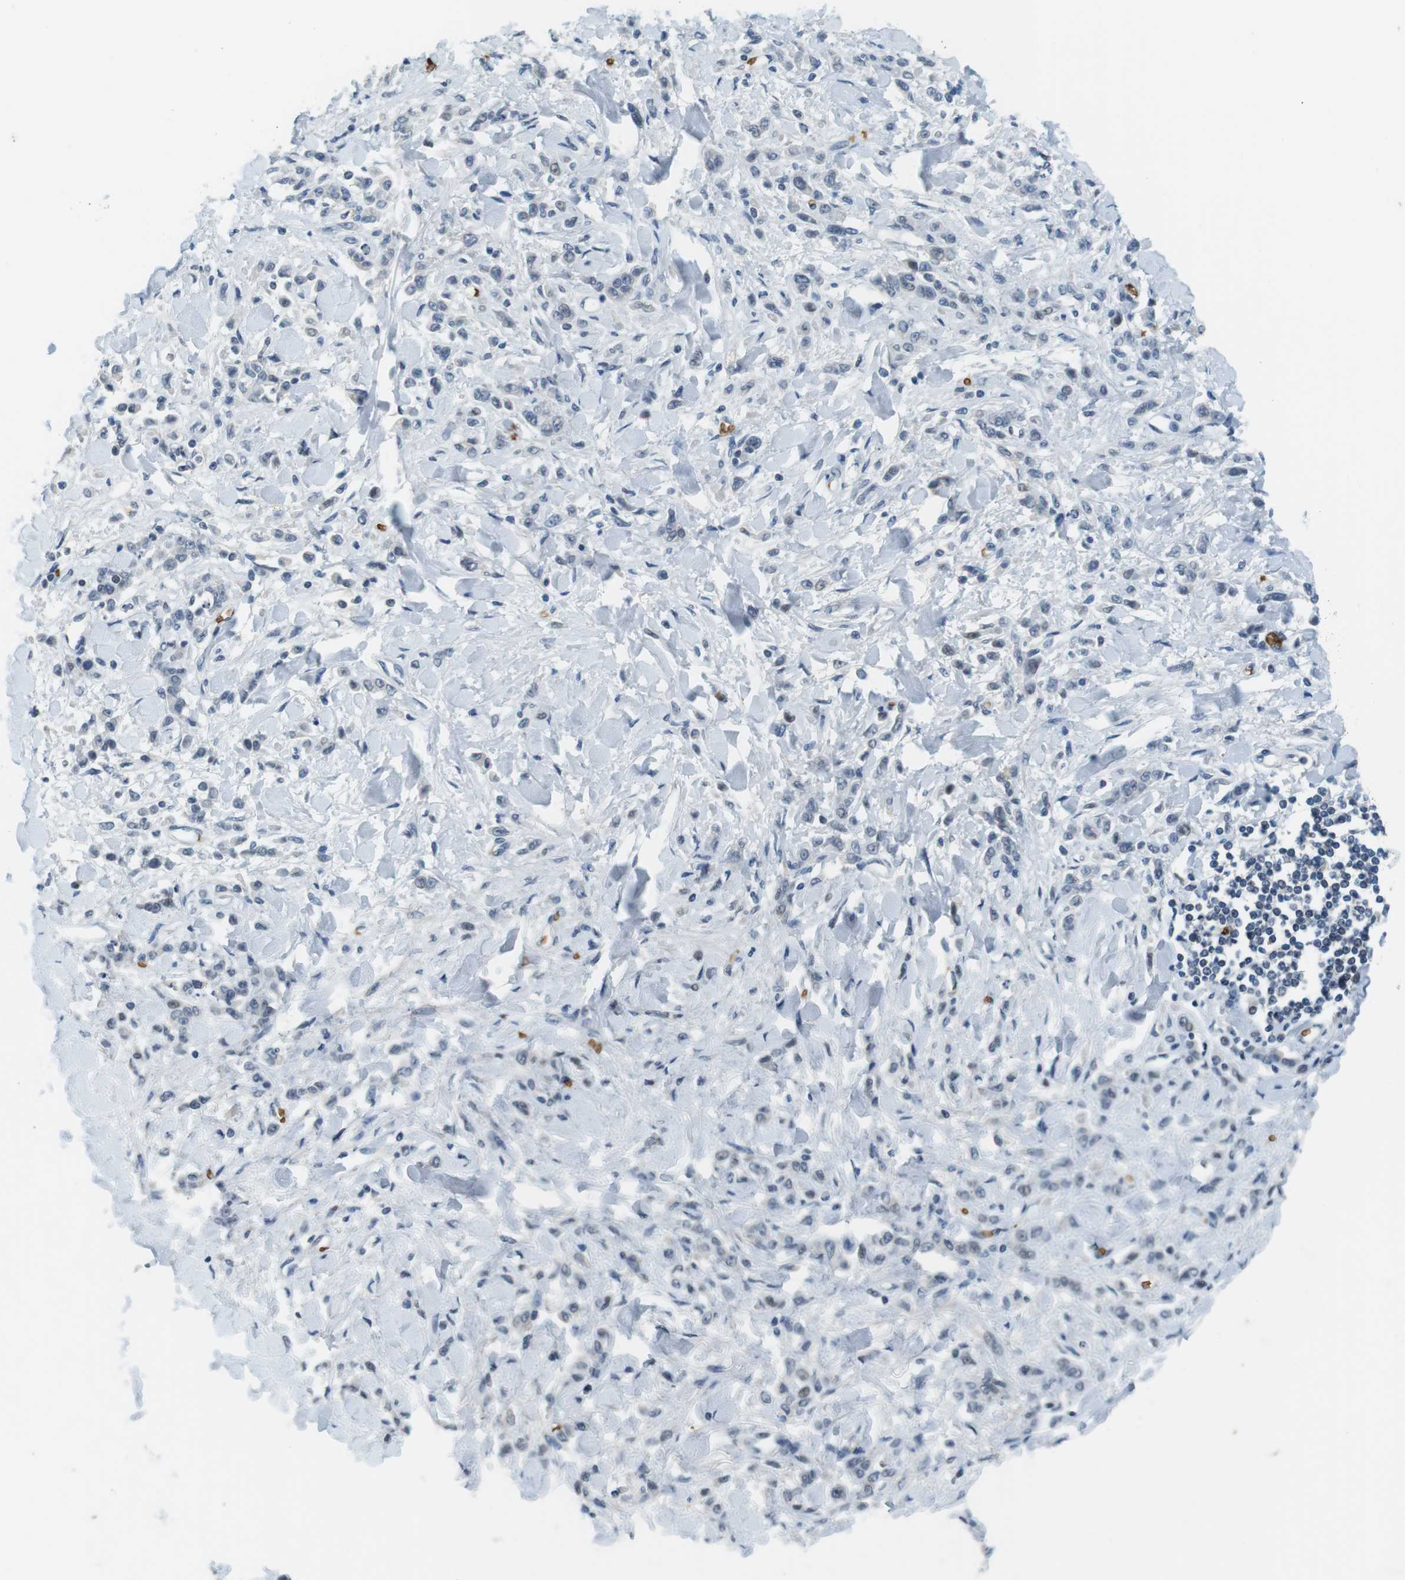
{"staining": {"intensity": "negative", "quantity": "none", "location": "none"}, "tissue": "stomach cancer", "cell_type": "Tumor cells", "image_type": "cancer", "snomed": [{"axis": "morphology", "description": "Normal tissue, NOS"}, {"axis": "morphology", "description": "Adenocarcinoma, NOS"}, {"axis": "topography", "description": "Stomach"}], "caption": "IHC micrograph of adenocarcinoma (stomach) stained for a protein (brown), which shows no staining in tumor cells.", "gene": "SLC4A1", "patient": {"sex": "male", "age": 82}}